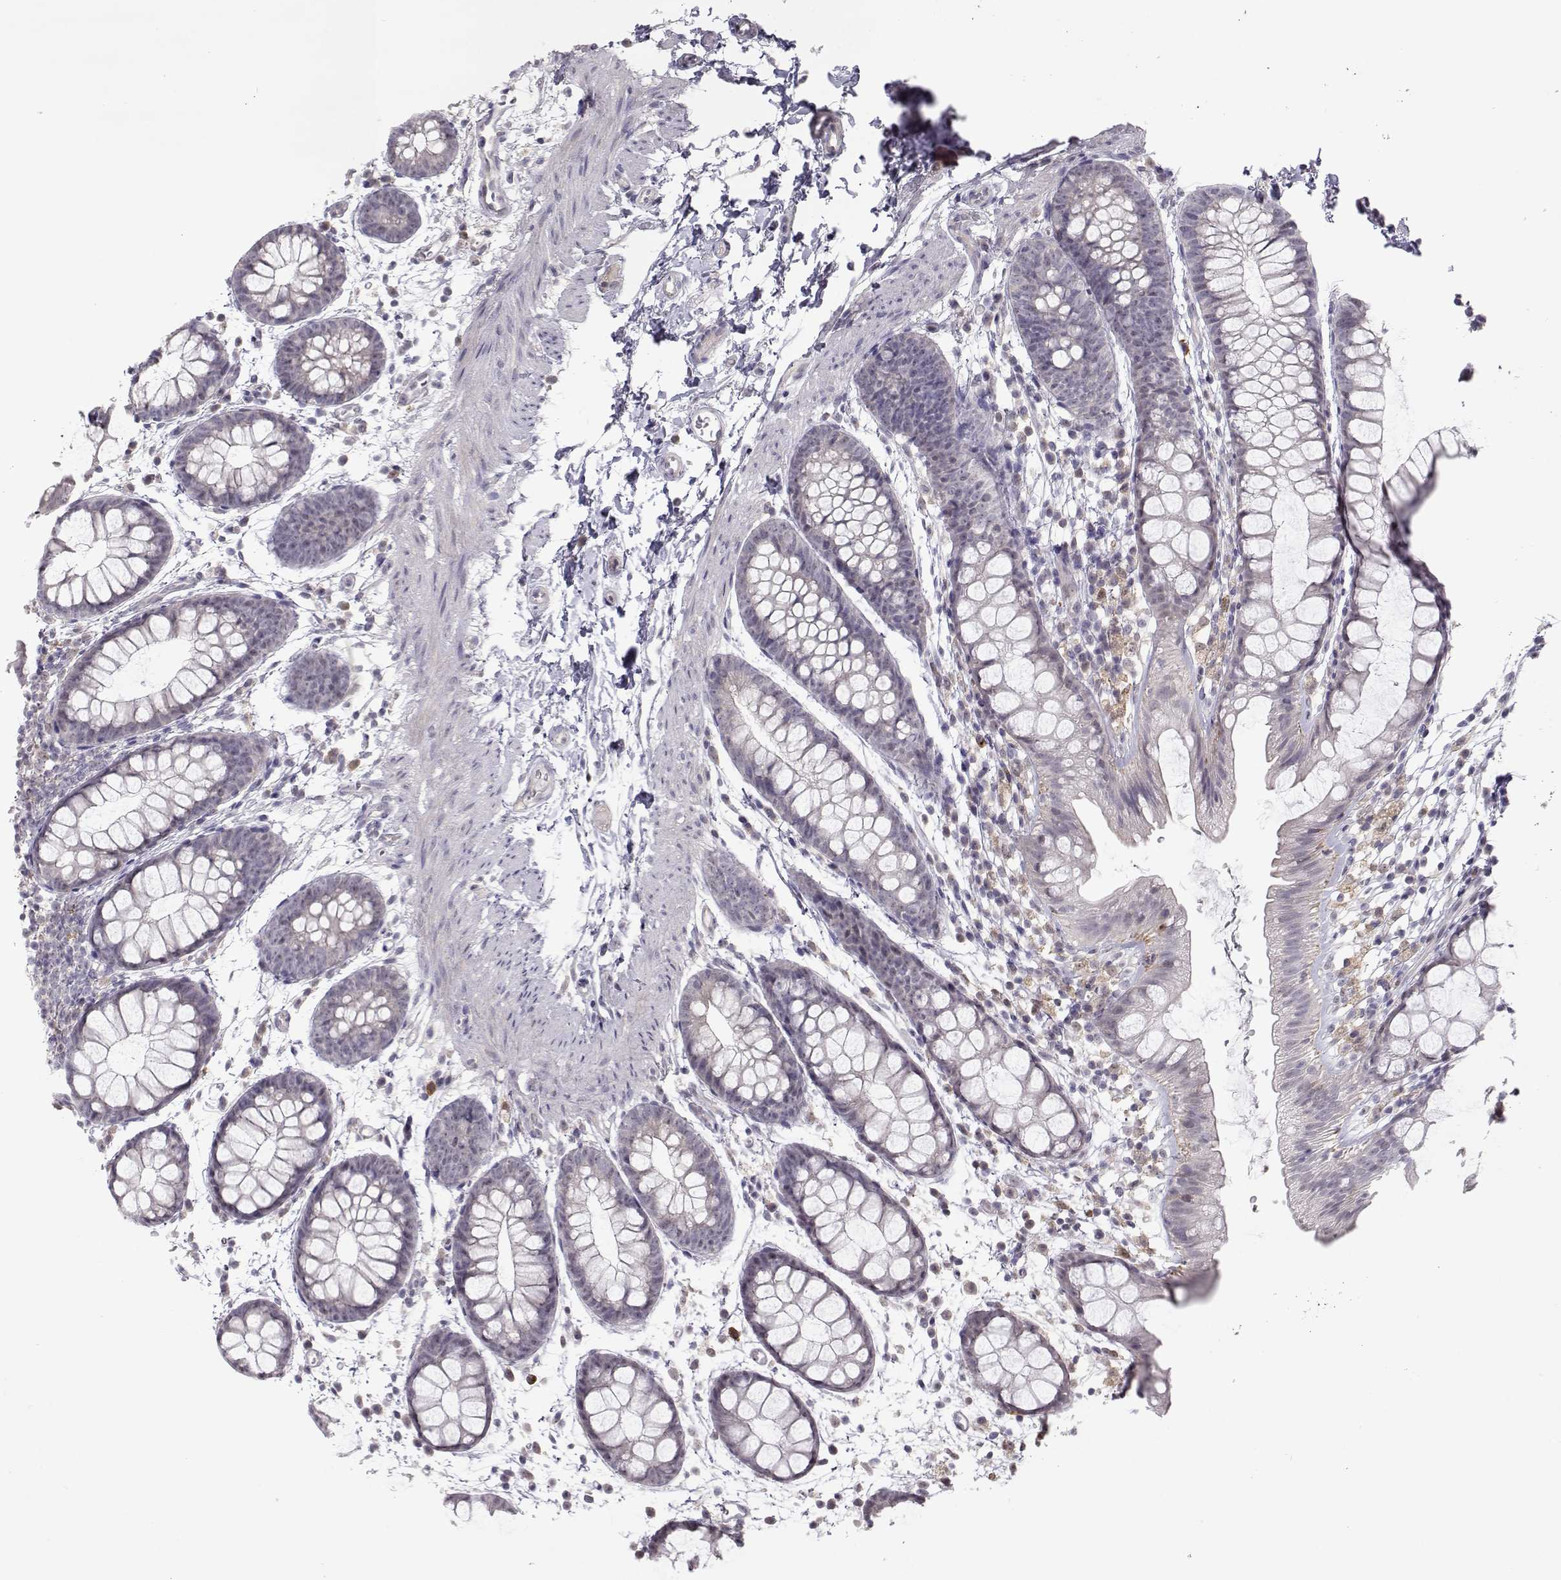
{"staining": {"intensity": "negative", "quantity": "none", "location": "none"}, "tissue": "rectum", "cell_type": "Glandular cells", "image_type": "normal", "snomed": [{"axis": "morphology", "description": "Normal tissue, NOS"}, {"axis": "topography", "description": "Rectum"}], "caption": "The histopathology image demonstrates no significant expression in glandular cells of rectum.", "gene": "NPVF", "patient": {"sex": "male", "age": 57}}